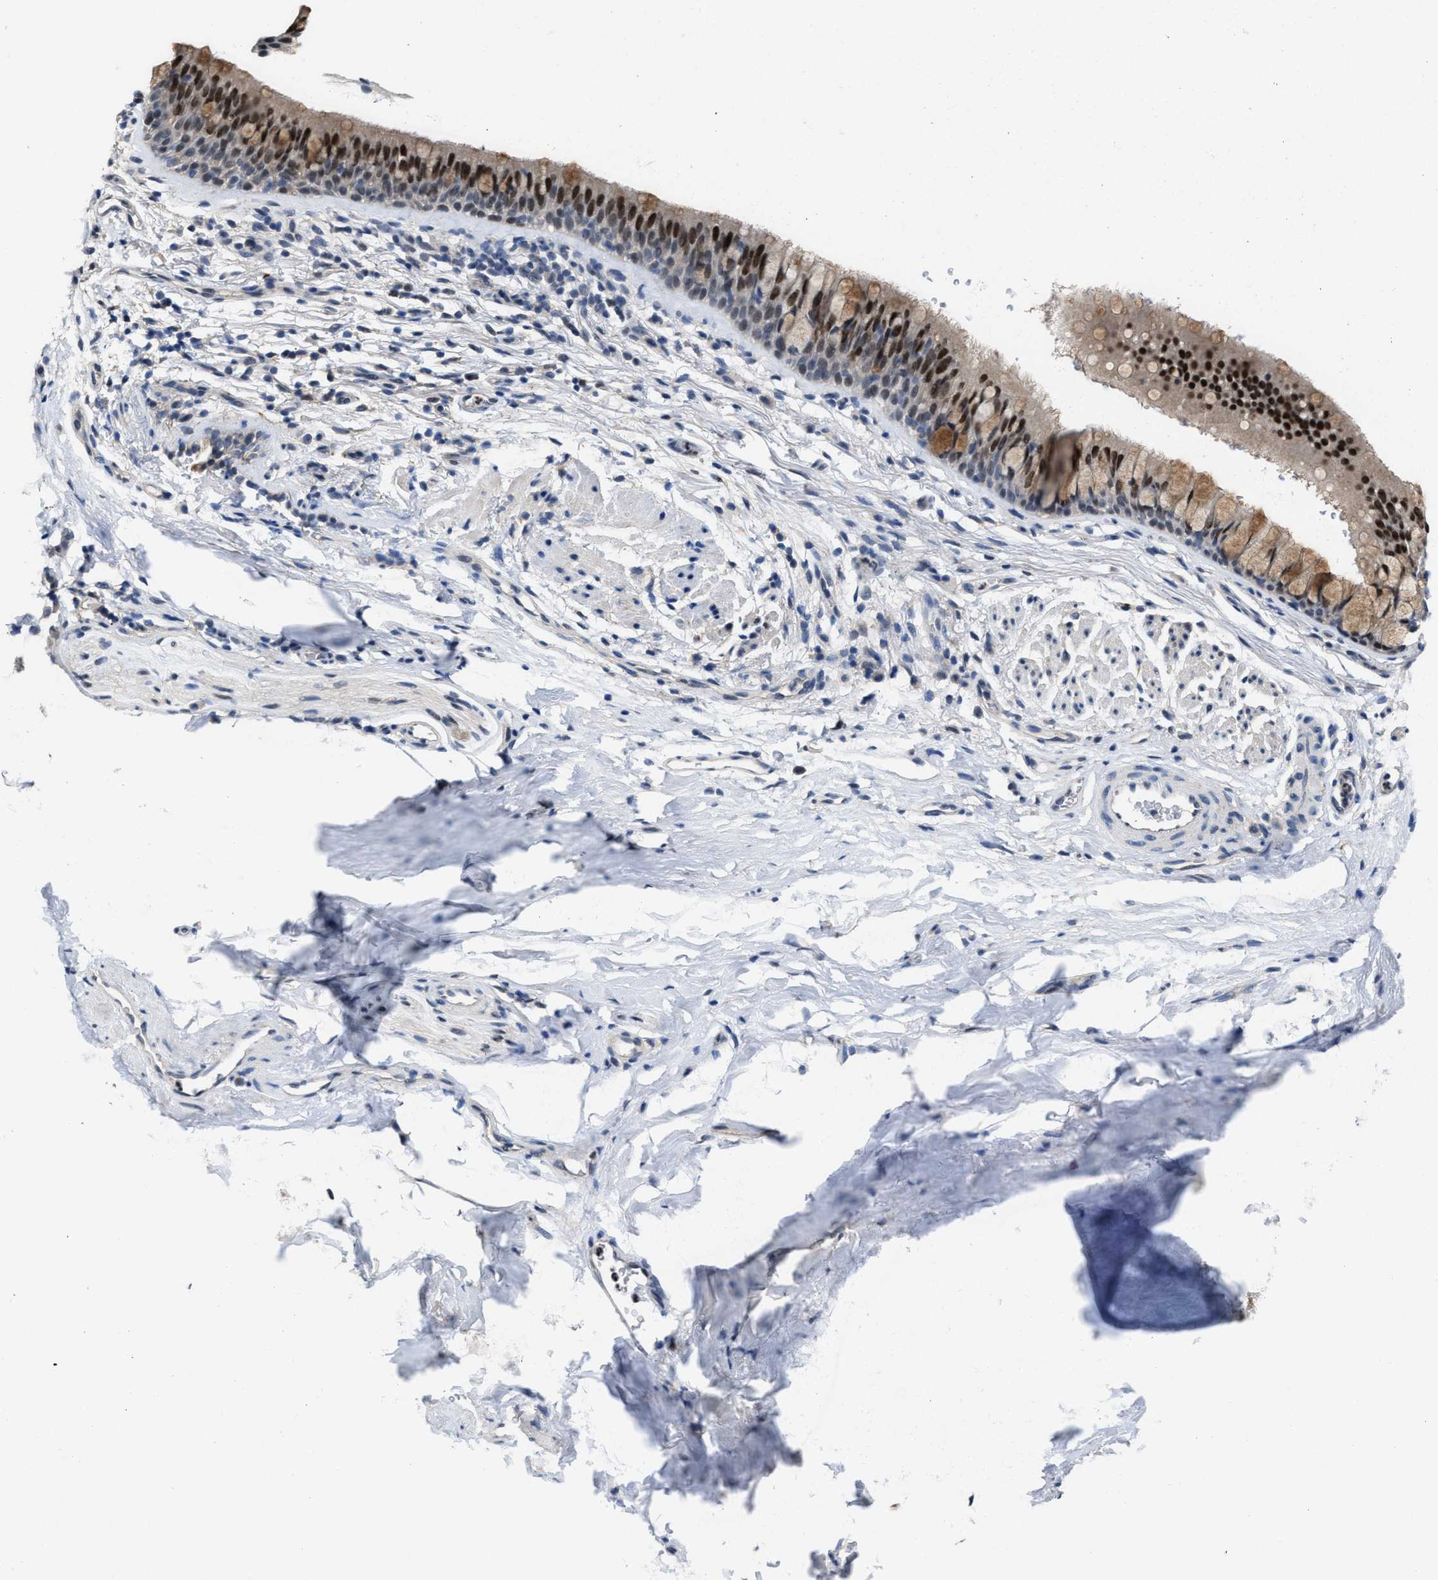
{"staining": {"intensity": "strong", "quantity": "25%-75%", "location": "nuclear"}, "tissue": "bronchus", "cell_type": "Respiratory epithelial cells", "image_type": "normal", "snomed": [{"axis": "morphology", "description": "Normal tissue, NOS"}, {"axis": "topography", "description": "Cartilage tissue"}, {"axis": "topography", "description": "Bronchus"}], "caption": "This is an image of IHC staining of benign bronchus, which shows strong positivity in the nuclear of respiratory epithelial cells.", "gene": "ZNF20", "patient": {"sex": "female", "age": 53}}